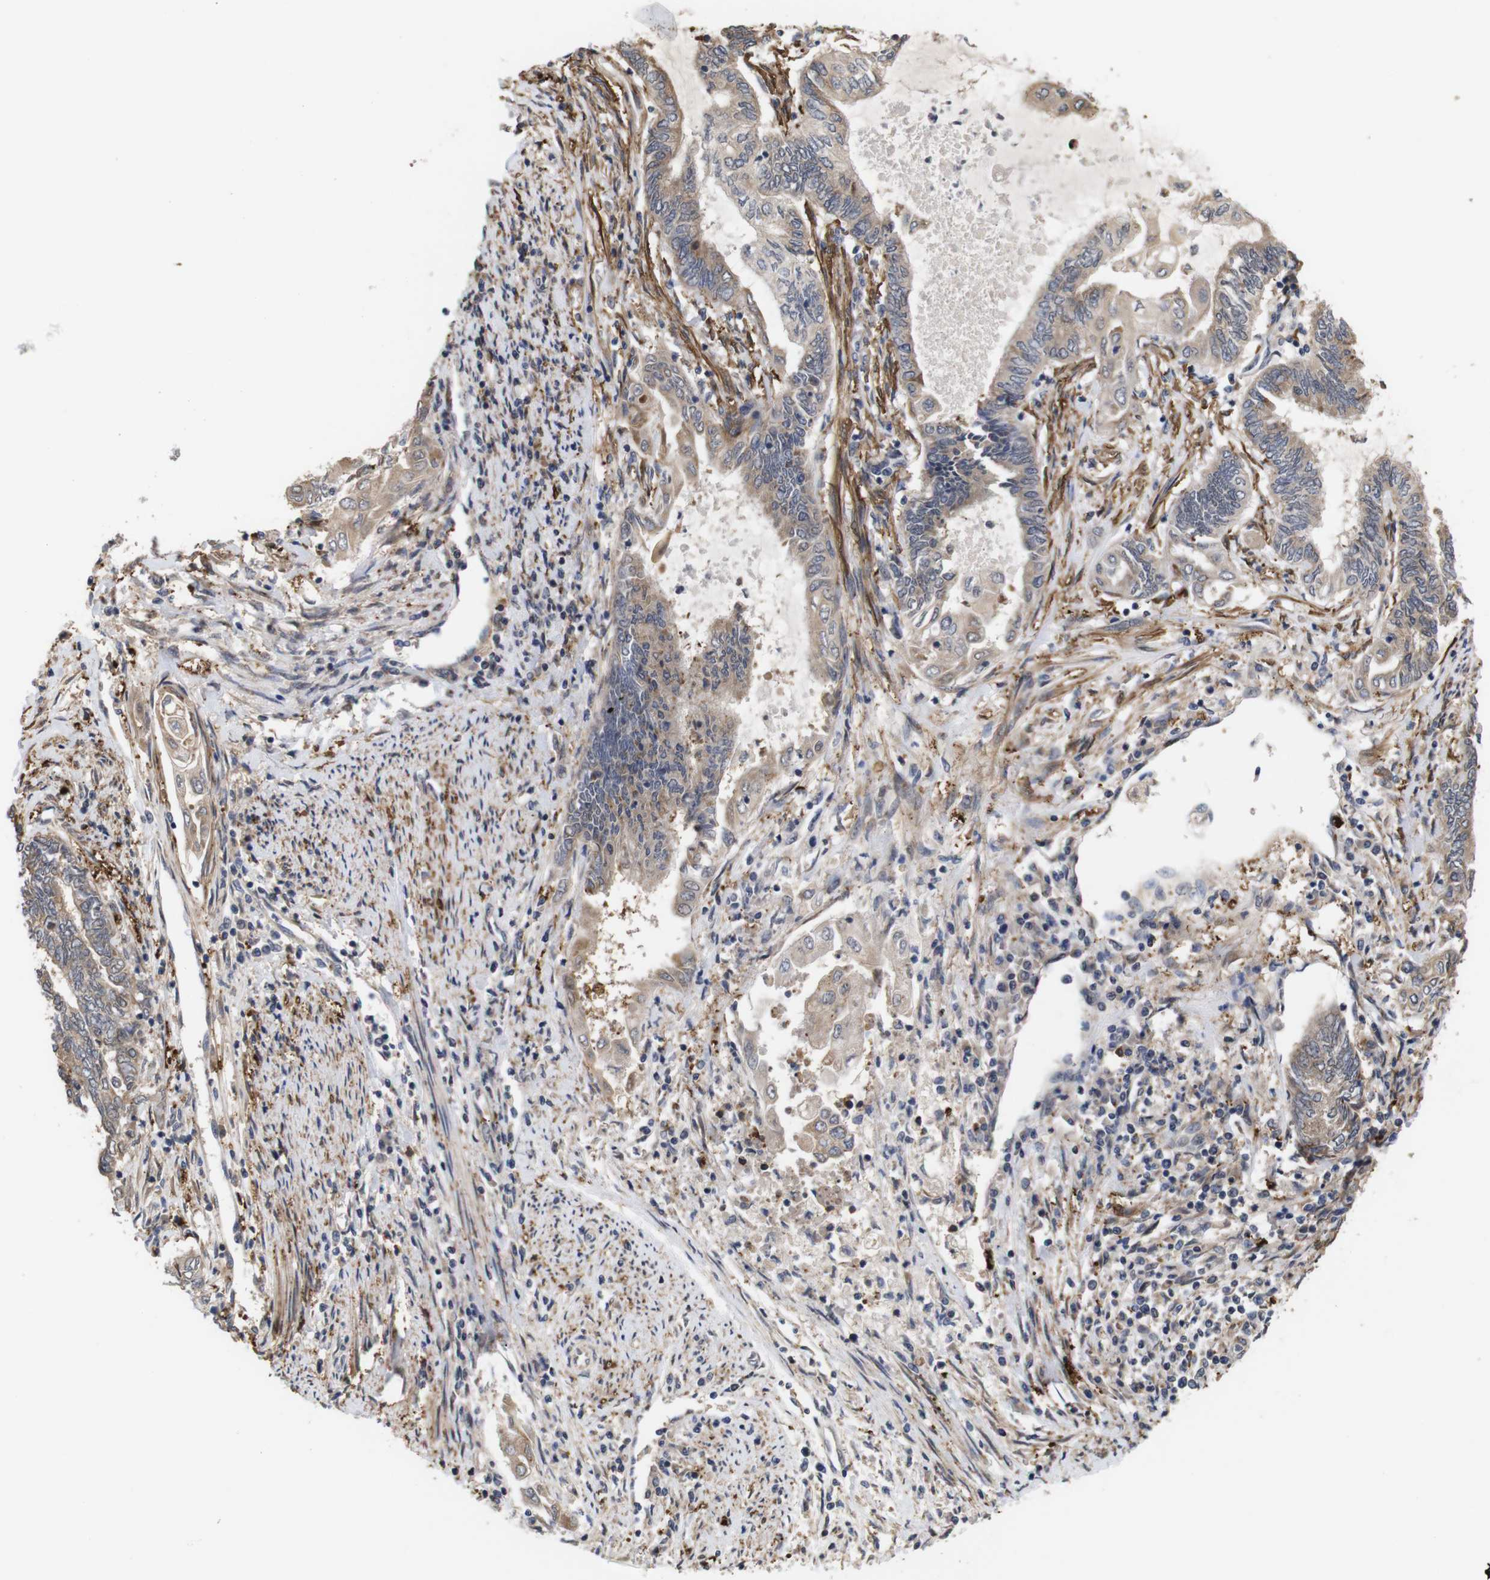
{"staining": {"intensity": "moderate", "quantity": ">75%", "location": "cytoplasmic/membranous"}, "tissue": "endometrial cancer", "cell_type": "Tumor cells", "image_type": "cancer", "snomed": [{"axis": "morphology", "description": "Adenocarcinoma, NOS"}, {"axis": "topography", "description": "Uterus"}, {"axis": "topography", "description": "Endometrium"}], "caption": "Human endometrial cancer stained with a protein marker displays moderate staining in tumor cells.", "gene": "PDLIM5", "patient": {"sex": "female", "age": 70}}